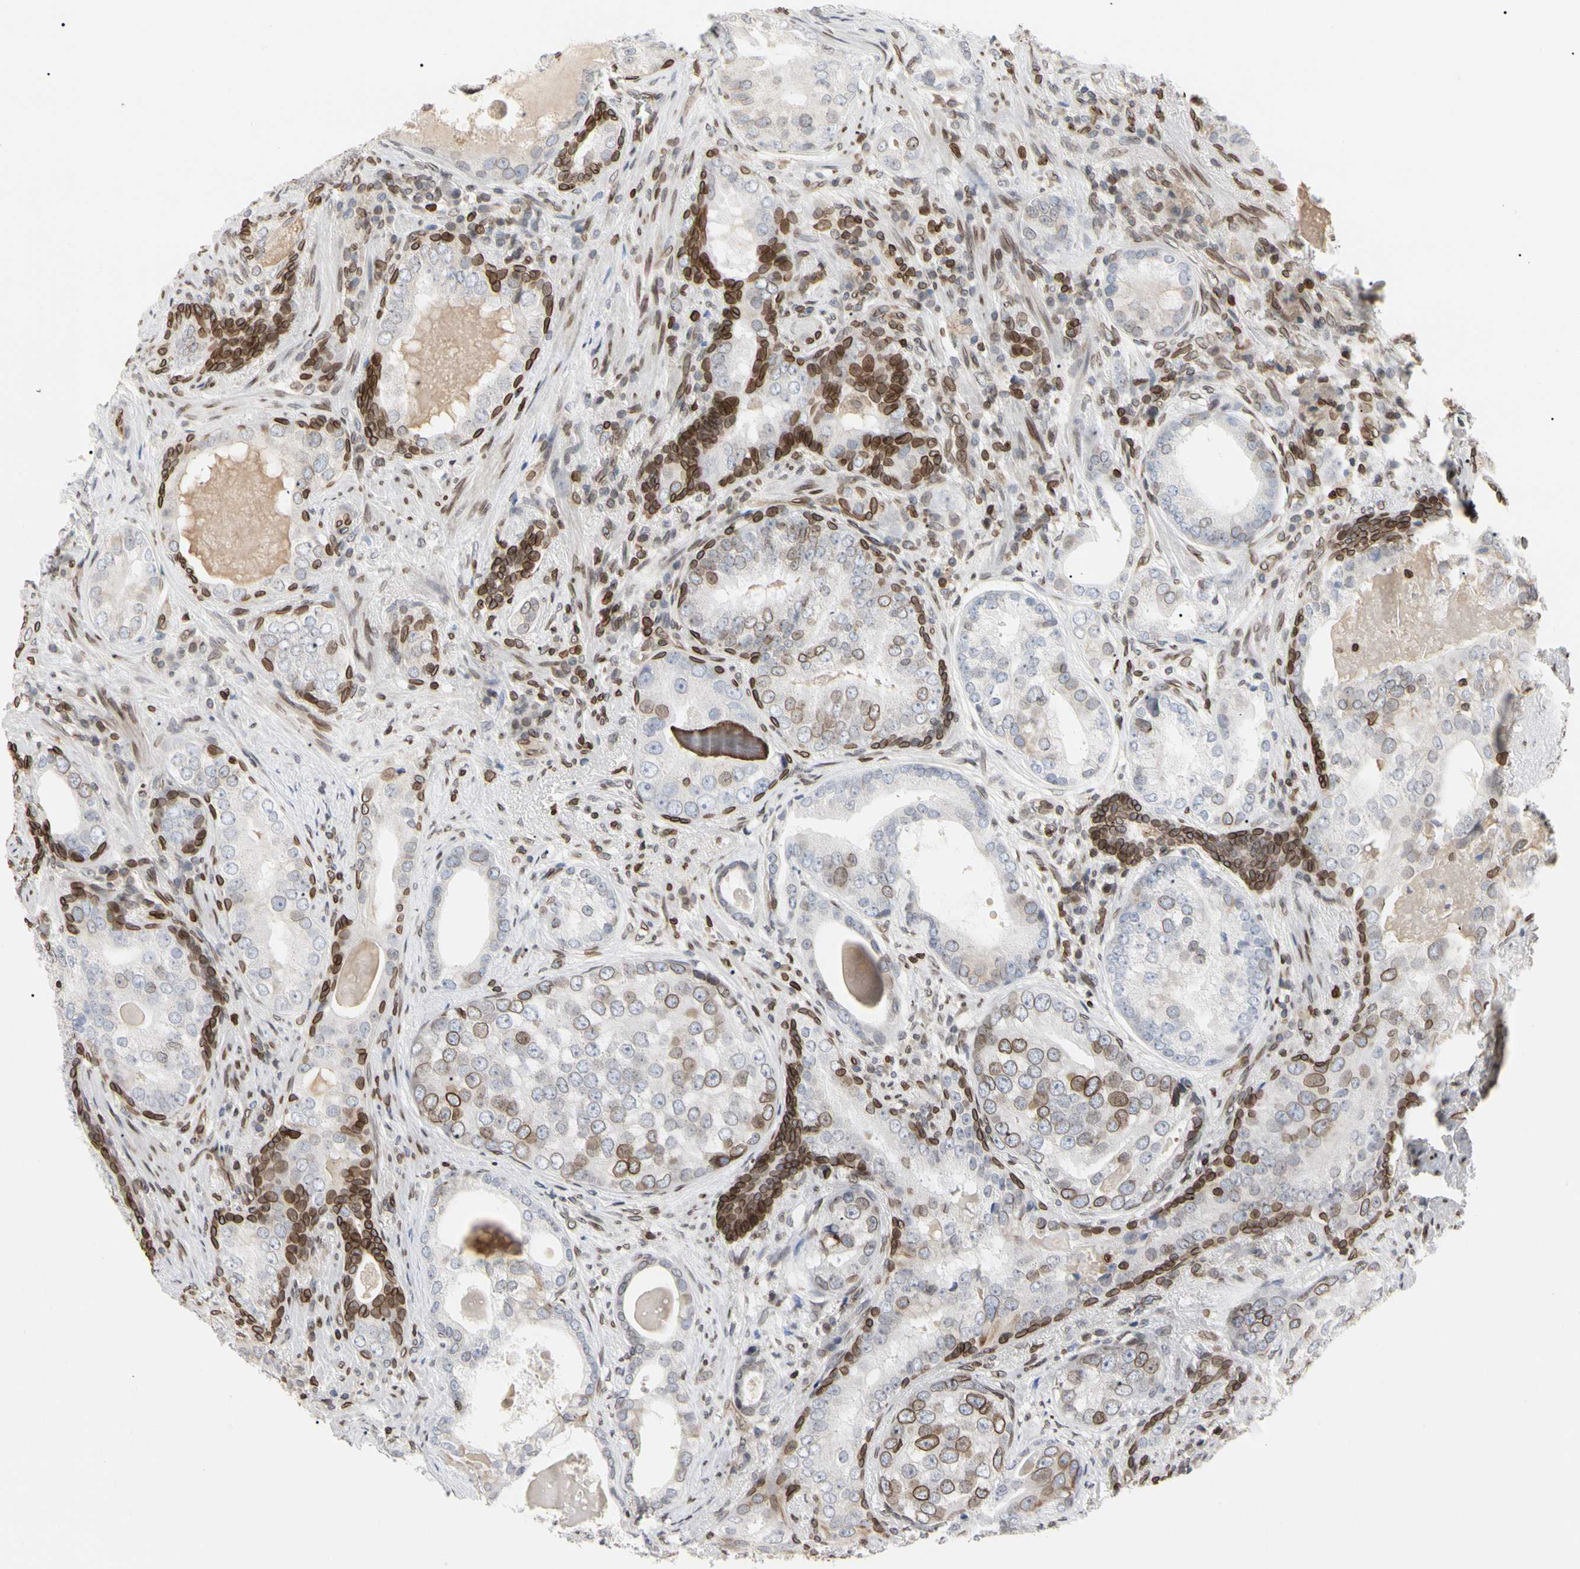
{"staining": {"intensity": "moderate", "quantity": "<25%", "location": "cytoplasmic/membranous,nuclear"}, "tissue": "prostate cancer", "cell_type": "Tumor cells", "image_type": "cancer", "snomed": [{"axis": "morphology", "description": "Adenocarcinoma, High grade"}, {"axis": "topography", "description": "Prostate"}], "caption": "IHC (DAB (3,3'-diaminobenzidine)) staining of human prostate adenocarcinoma (high-grade) demonstrates moderate cytoplasmic/membranous and nuclear protein positivity in about <25% of tumor cells.", "gene": "TMPO", "patient": {"sex": "male", "age": 66}}